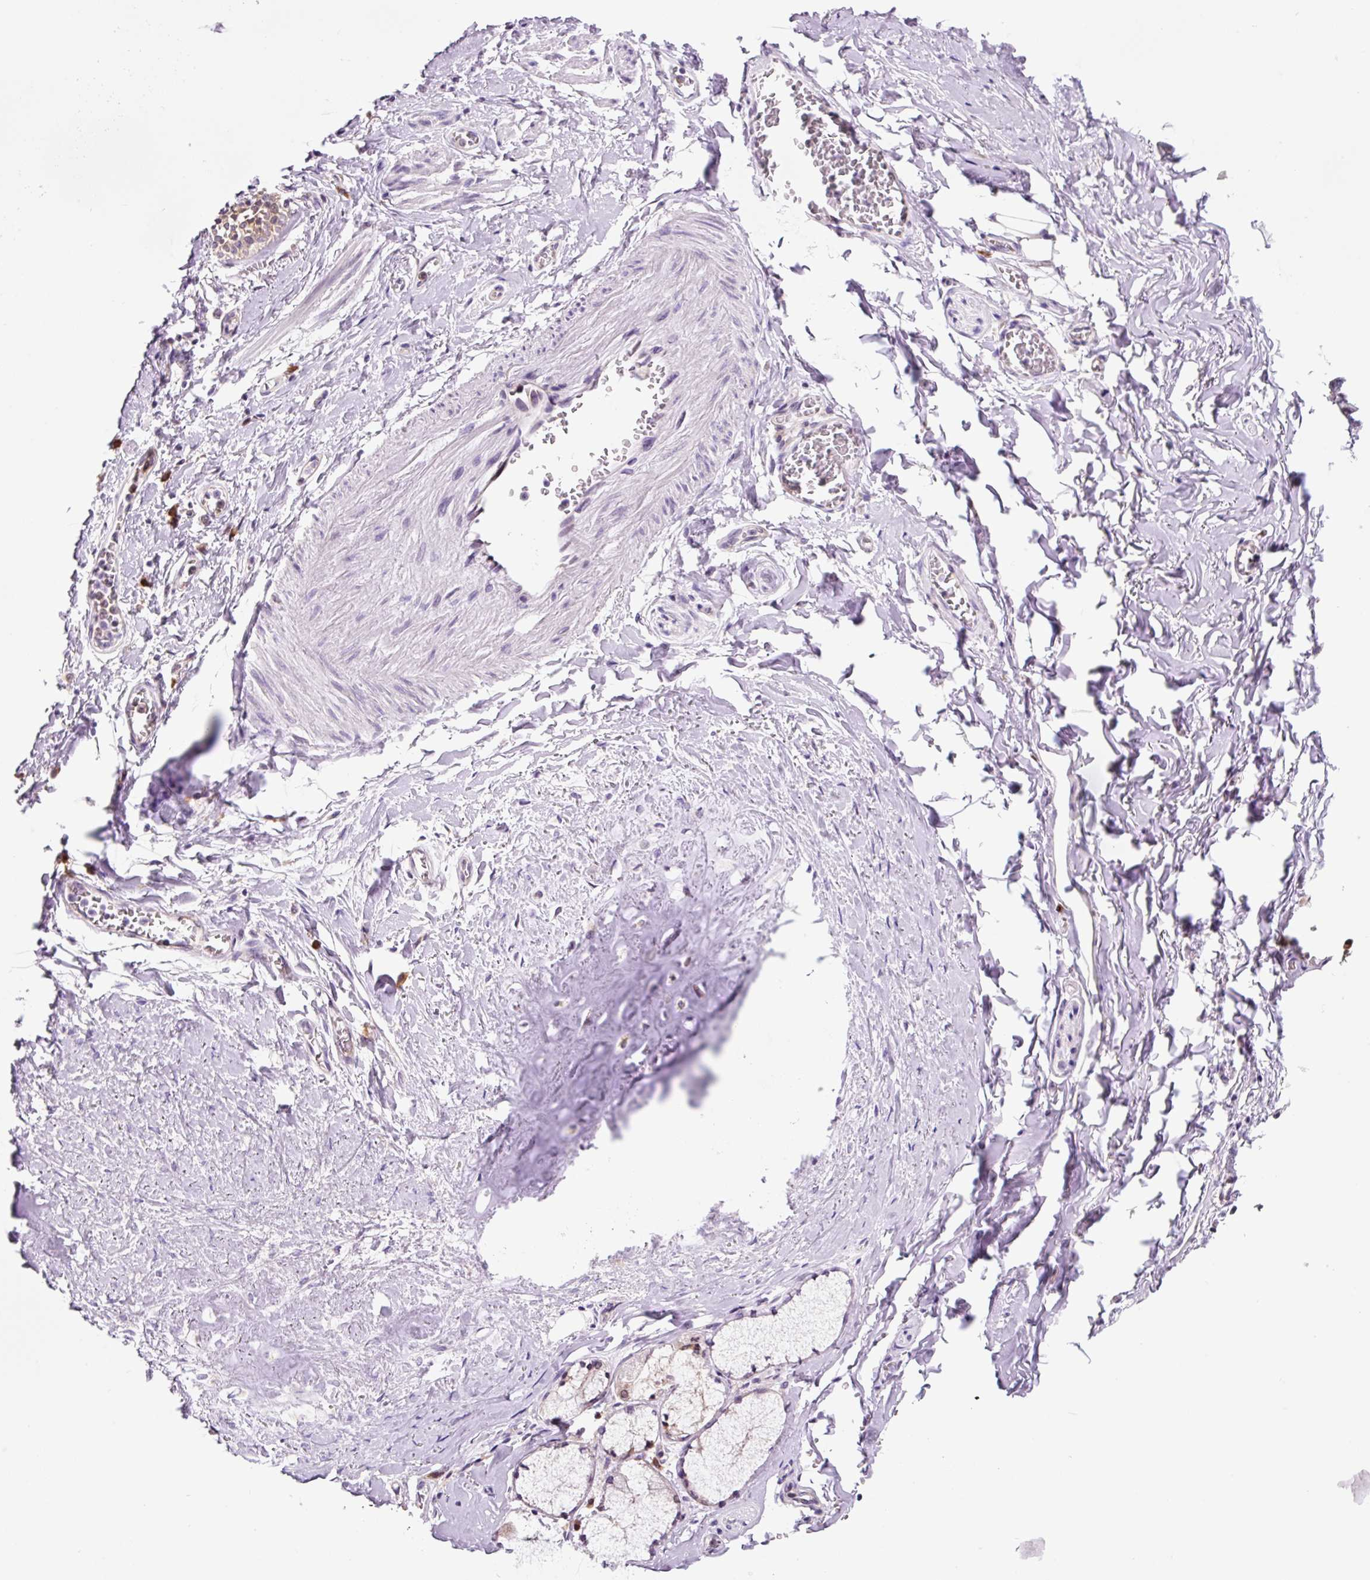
{"staining": {"intensity": "negative", "quantity": "none", "location": "none"}, "tissue": "adipose tissue", "cell_type": "Adipocytes", "image_type": "normal", "snomed": [{"axis": "morphology", "description": "Normal tissue, NOS"}, {"axis": "morphology", "description": "Degeneration, NOS"}, {"axis": "topography", "description": "Cartilage tissue"}, {"axis": "topography", "description": "Lung"}], "caption": "Image shows no significant protein staining in adipocytes of normal adipose tissue. (DAB IHC visualized using brightfield microscopy, high magnification).", "gene": "RPL41", "patient": {"sex": "female", "age": 61}}